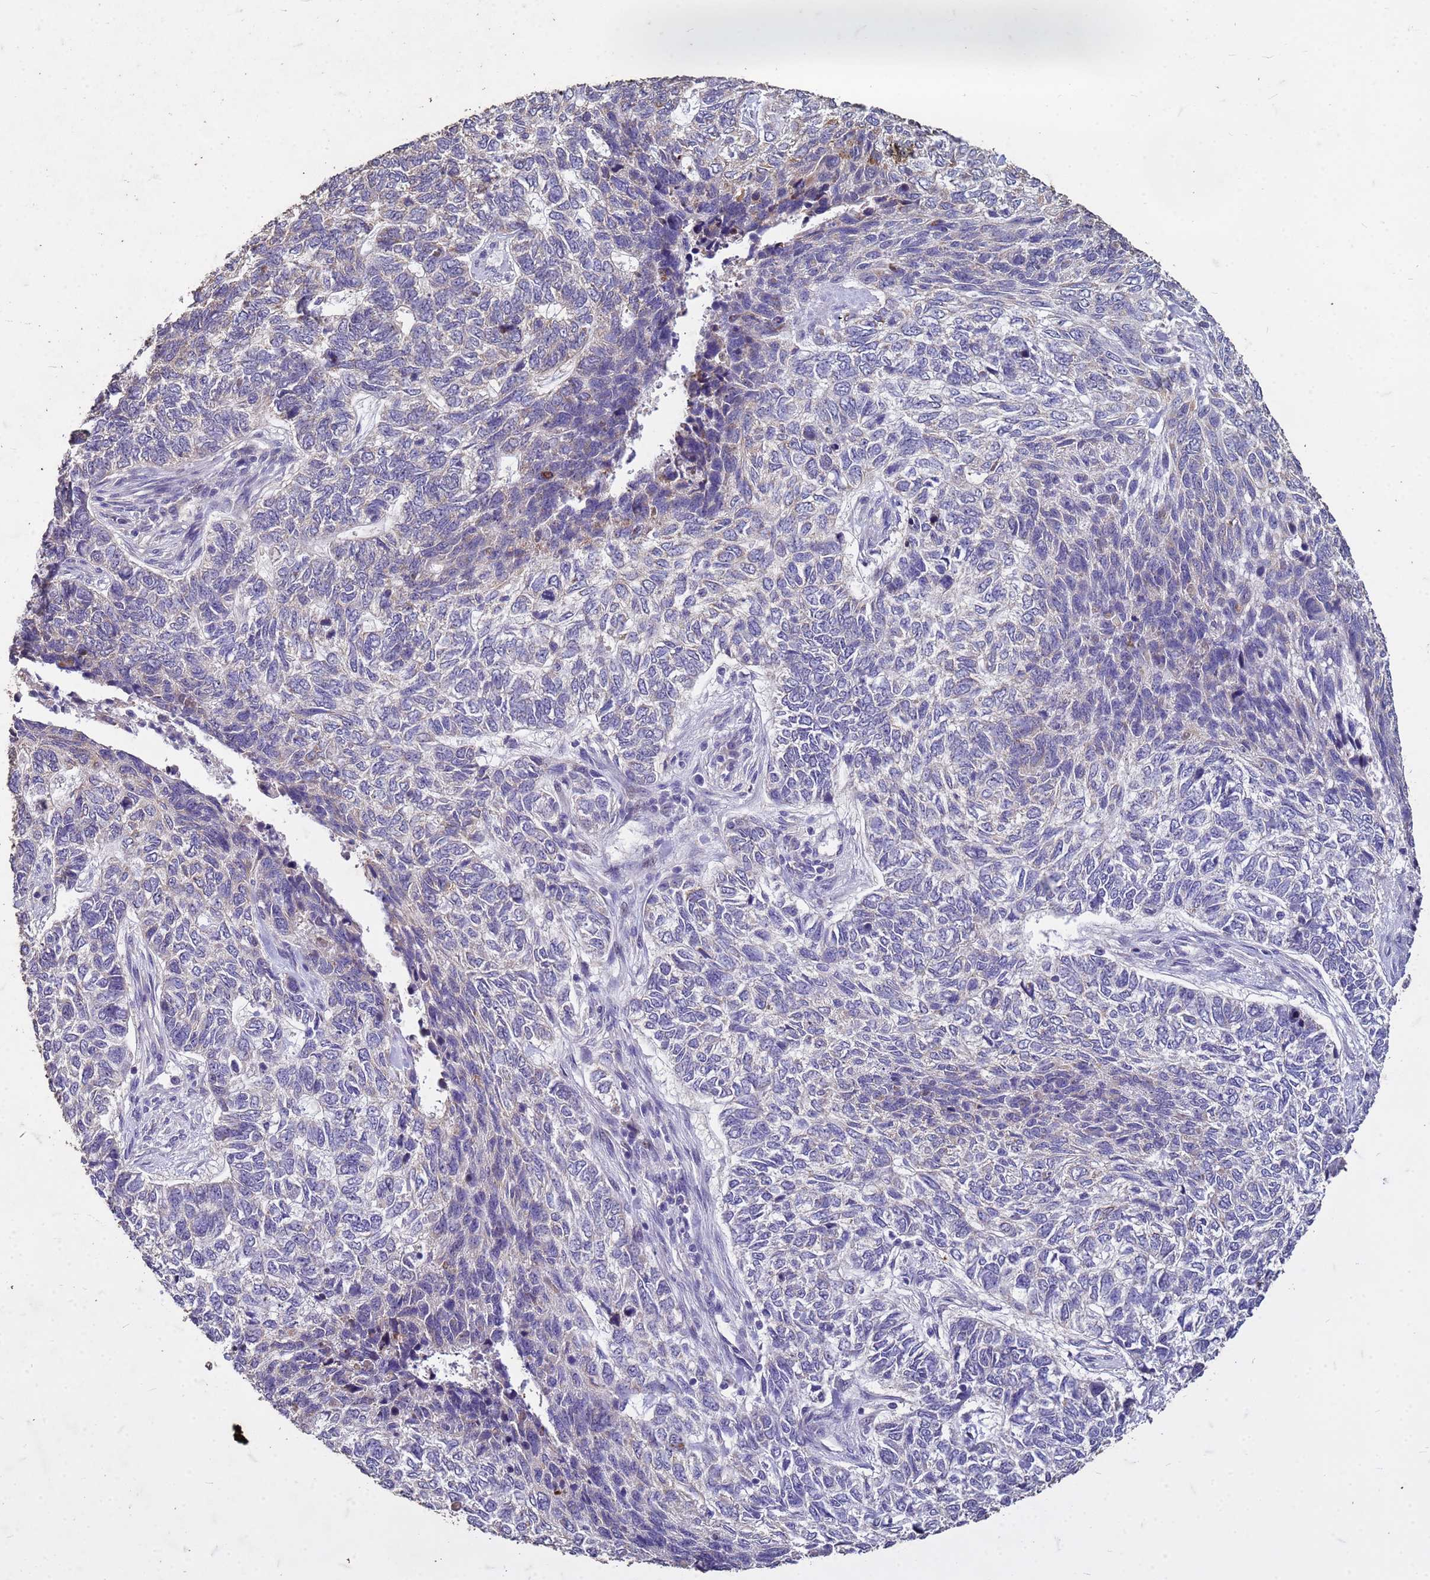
{"staining": {"intensity": "negative", "quantity": "none", "location": "none"}, "tissue": "skin cancer", "cell_type": "Tumor cells", "image_type": "cancer", "snomed": [{"axis": "morphology", "description": "Basal cell carcinoma"}, {"axis": "topography", "description": "Skin"}], "caption": "This is a image of immunohistochemistry (IHC) staining of skin cancer, which shows no staining in tumor cells. Nuclei are stained in blue.", "gene": "FAM184B", "patient": {"sex": "female", "age": 65}}